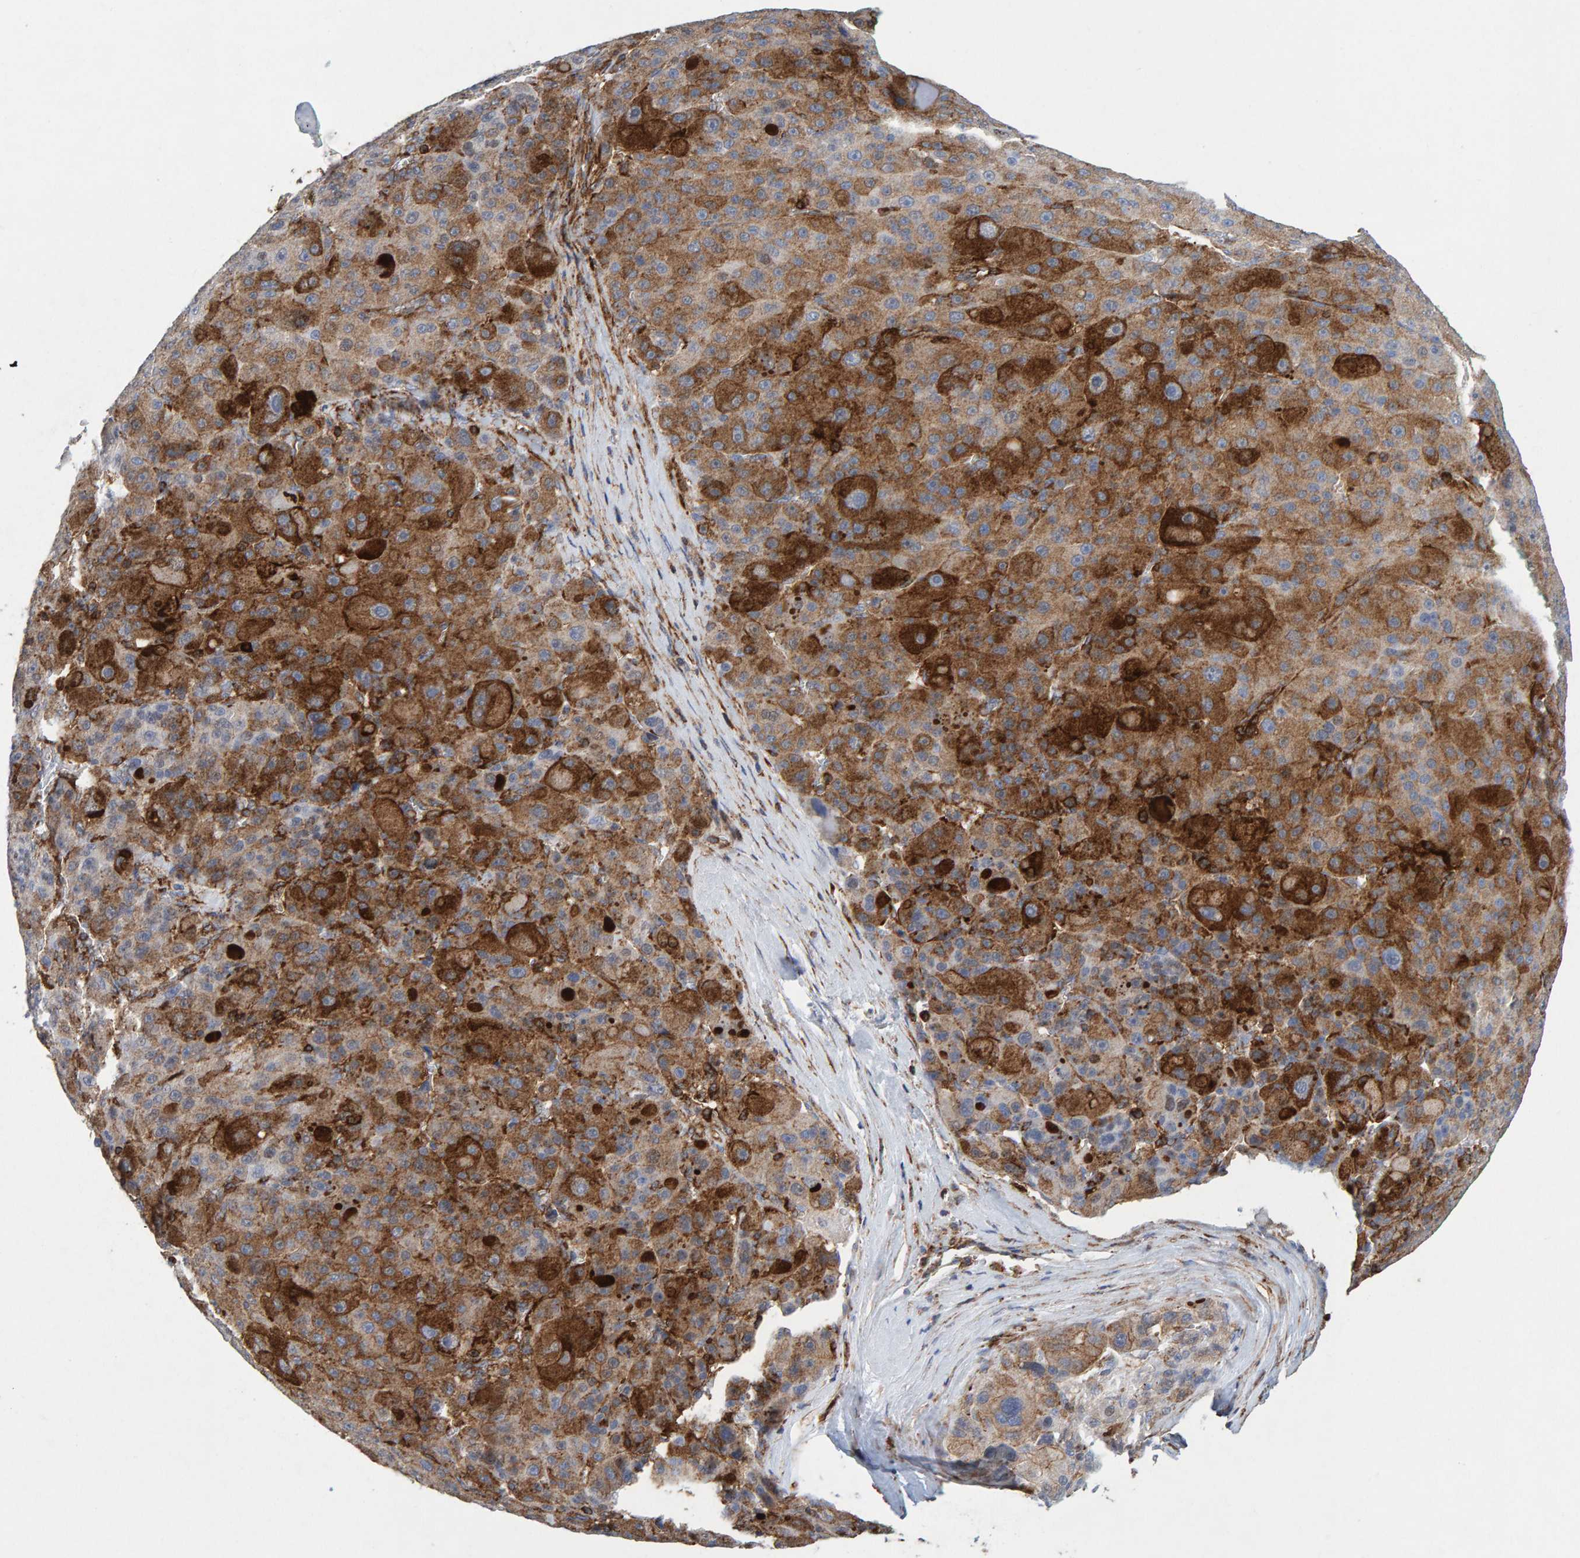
{"staining": {"intensity": "strong", "quantity": "25%-75%", "location": "cytoplasmic/membranous"}, "tissue": "liver cancer", "cell_type": "Tumor cells", "image_type": "cancer", "snomed": [{"axis": "morphology", "description": "Carcinoma, Hepatocellular, NOS"}, {"axis": "topography", "description": "Liver"}], "caption": "This is an image of IHC staining of liver cancer (hepatocellular carcinoma), which shows strong expression in the cytoplasmic/membranous of tumor cells.", "gene": "MVP", "patient": {"sex": "male", "age": 76}}